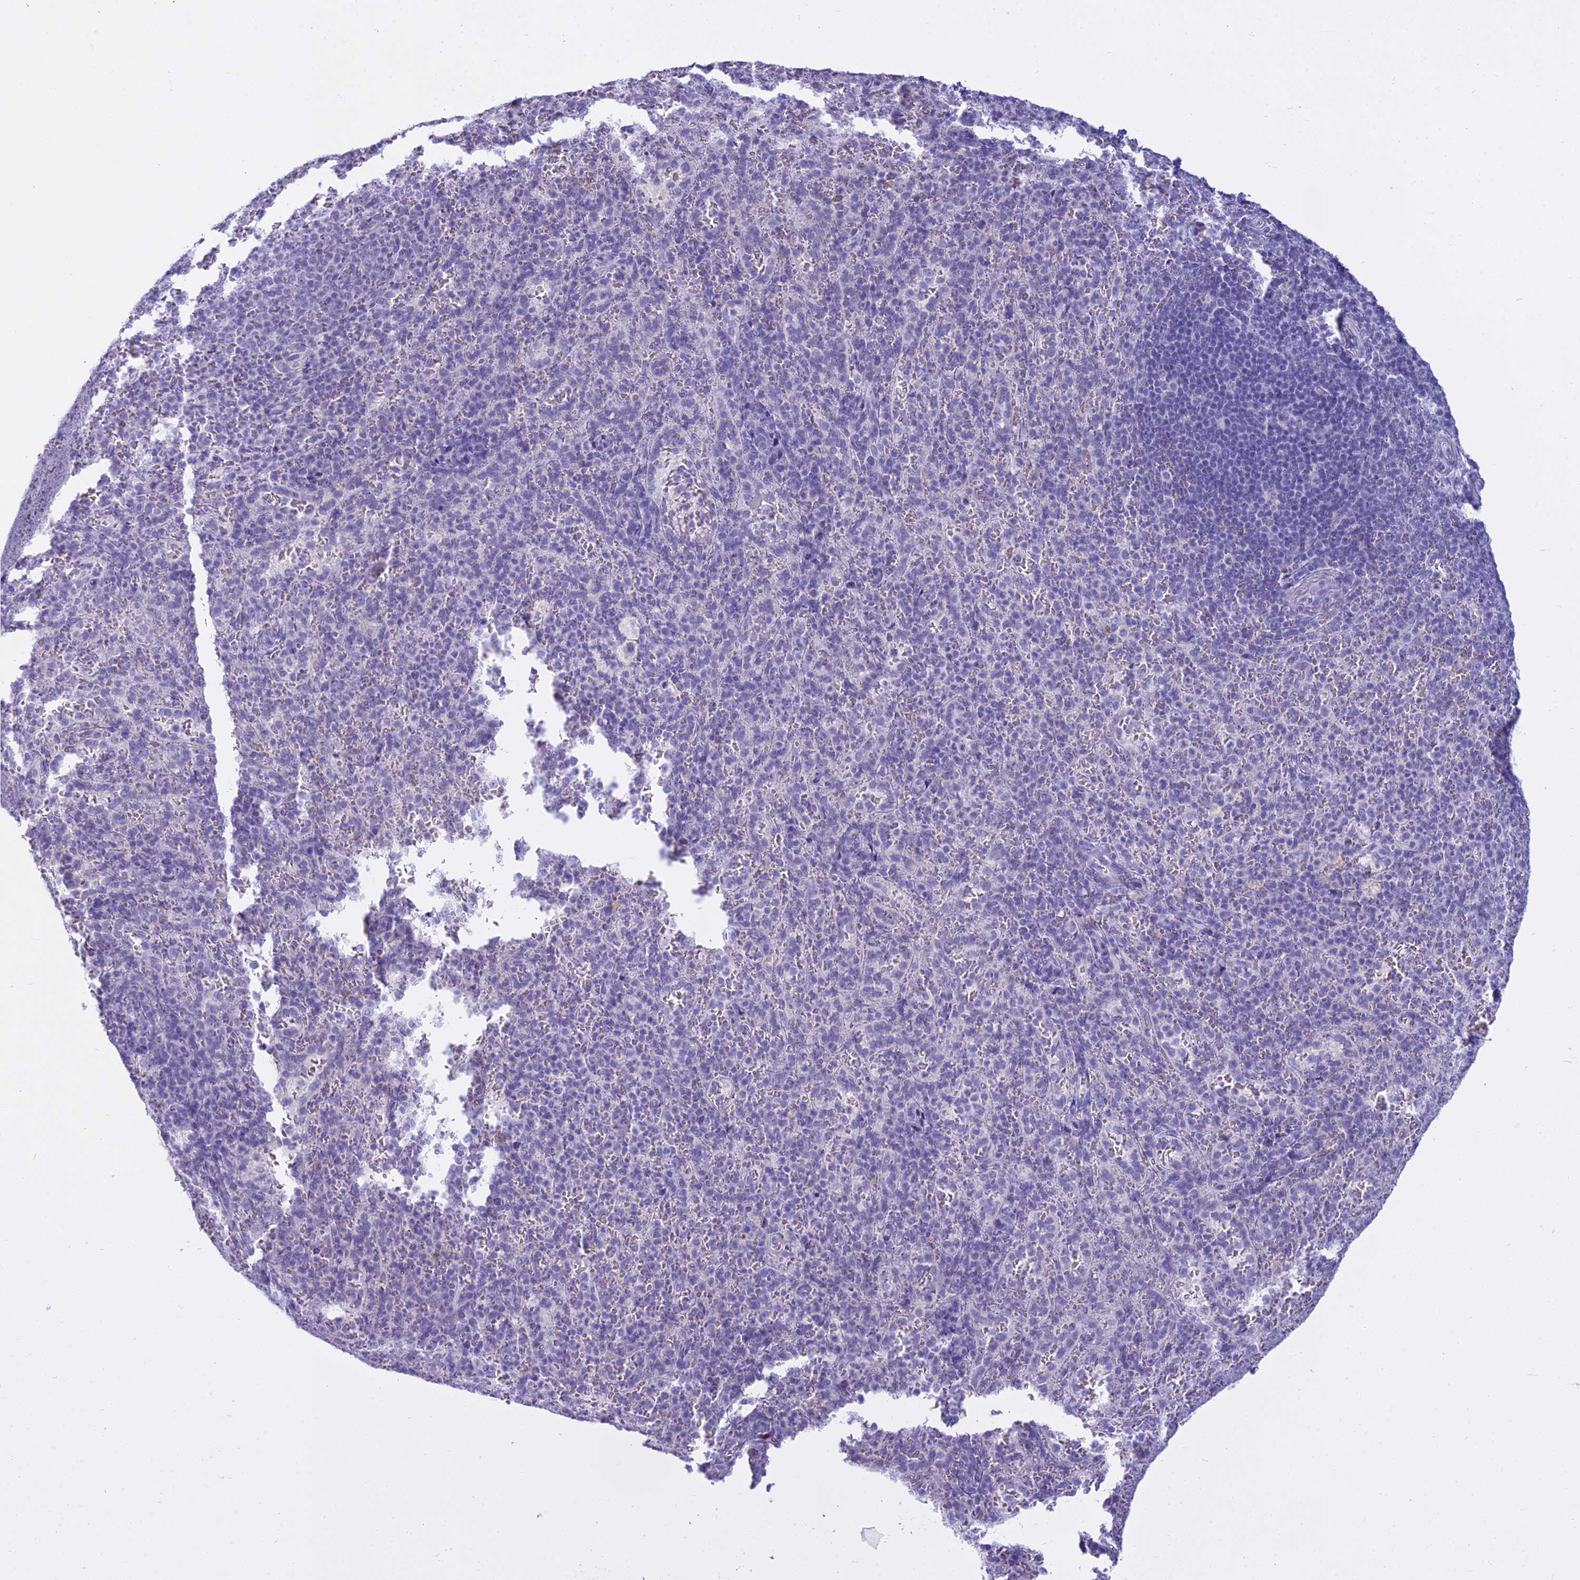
{"staining": {"intensity": "negative", "quantity": "none", "location": "none"}, "tissue": "spleen", "cell_type": "Cells in red pulp", "image_type": "normal", "snomed": [{"axis": "morphology", "description": "Normal tissue, NOS"}, {"axis": "topography", "description": "Spleen"}], "caption": "Histopathology image shows no protein staining in cells in red pulp of unremarkable spleen. (Immunohistochemistry (ihc), brightfield microscopy, high magnification).", "gene": "OSTN", "patient": {"sex": "female", "age": 21}}